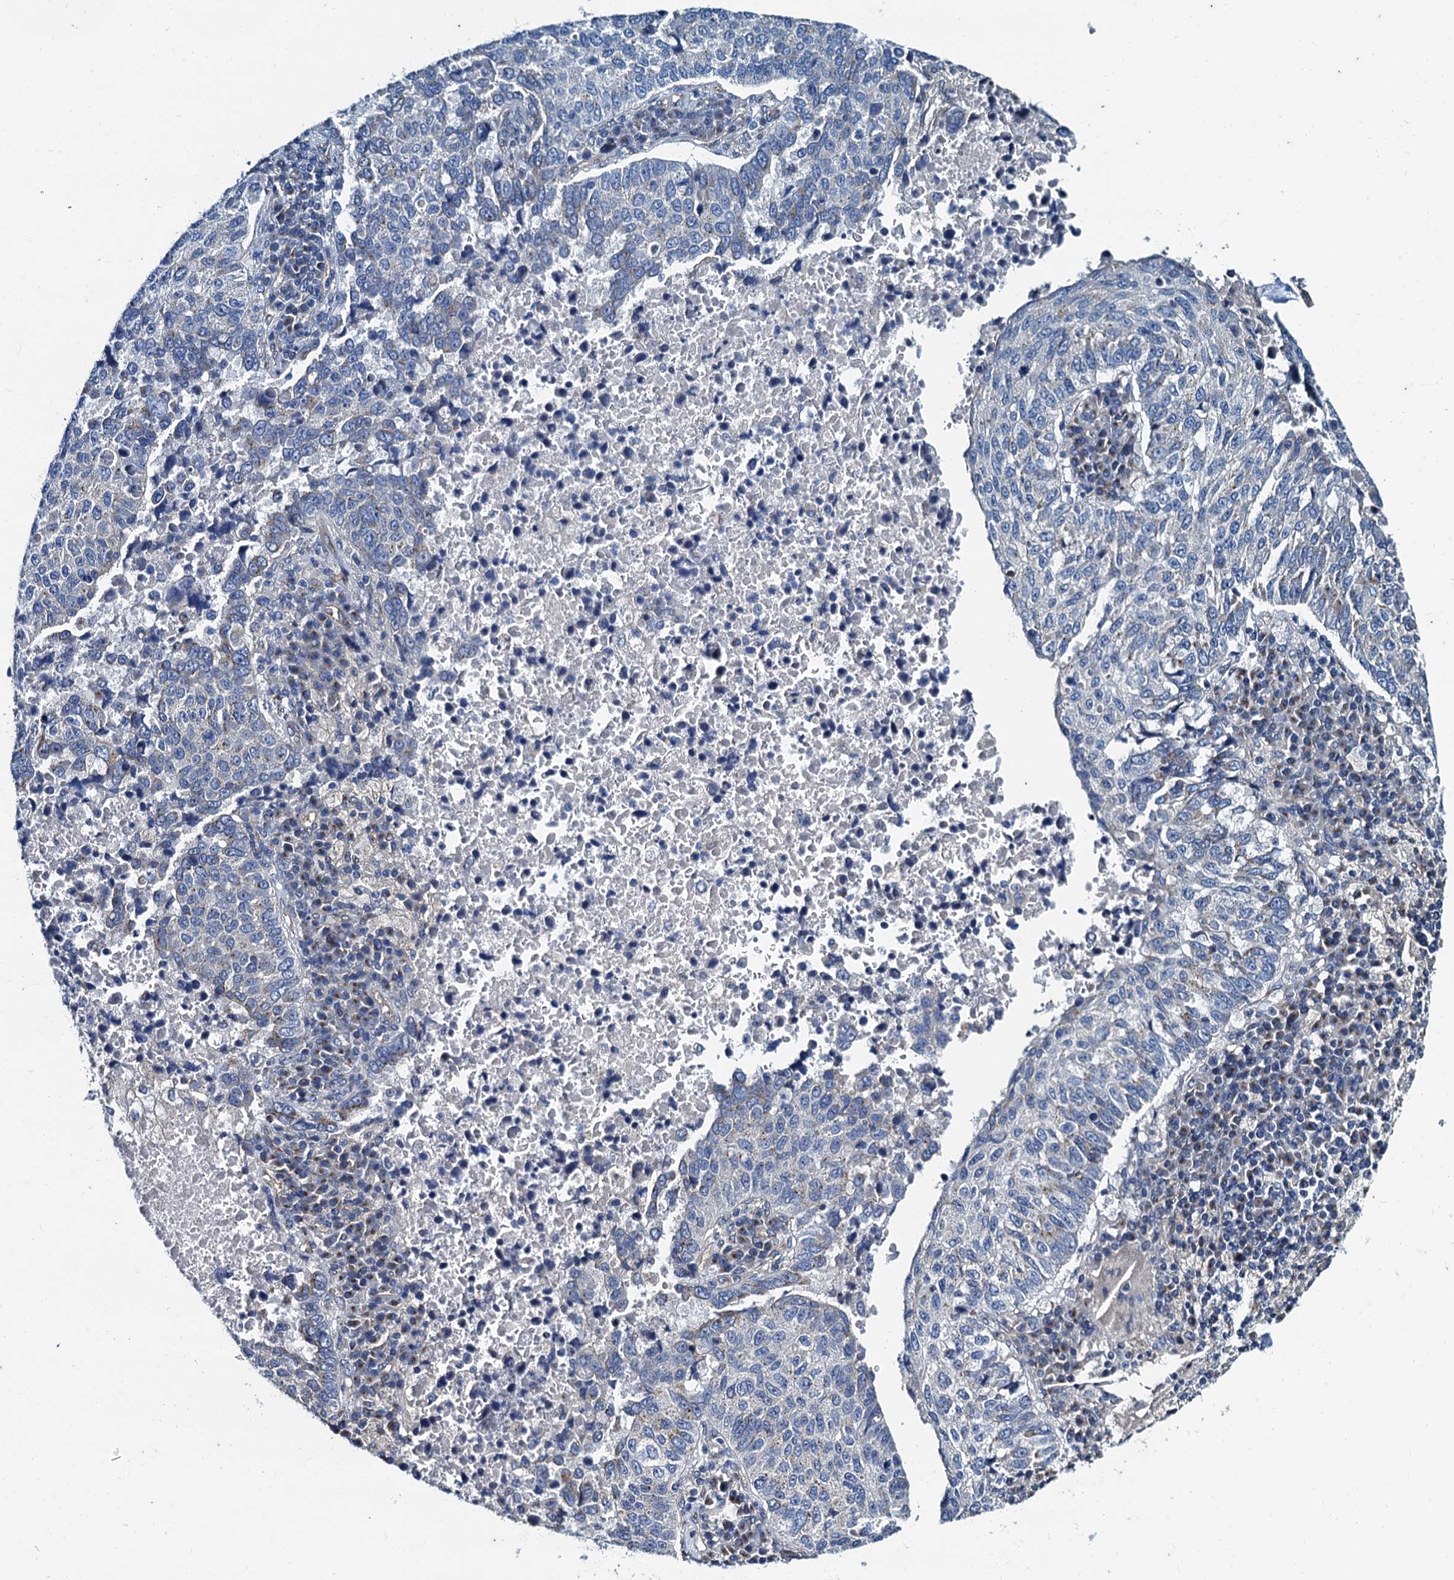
{"staining": {"intensity": "moderate", "quantity": "<25%", "location": "cytoplasmic/membranous"}, "tissue": "lung cancer", "cell_type": "Tumor cells", "image_type": "cancer", "snomed": [{"axis": "morphology", "description": "Squamous cell carcinoma, NOS"}, {"axis": "topography", "description": "Lung"}], "caption": "DAB immunohistochemical staining of lung squamous cell carcinoma reveals moderate cytoplasmic/membranous protein expression in about <25% of tumor cells.", "gene": "NGRN", "patient": {"sex": "male", "age": 73}}